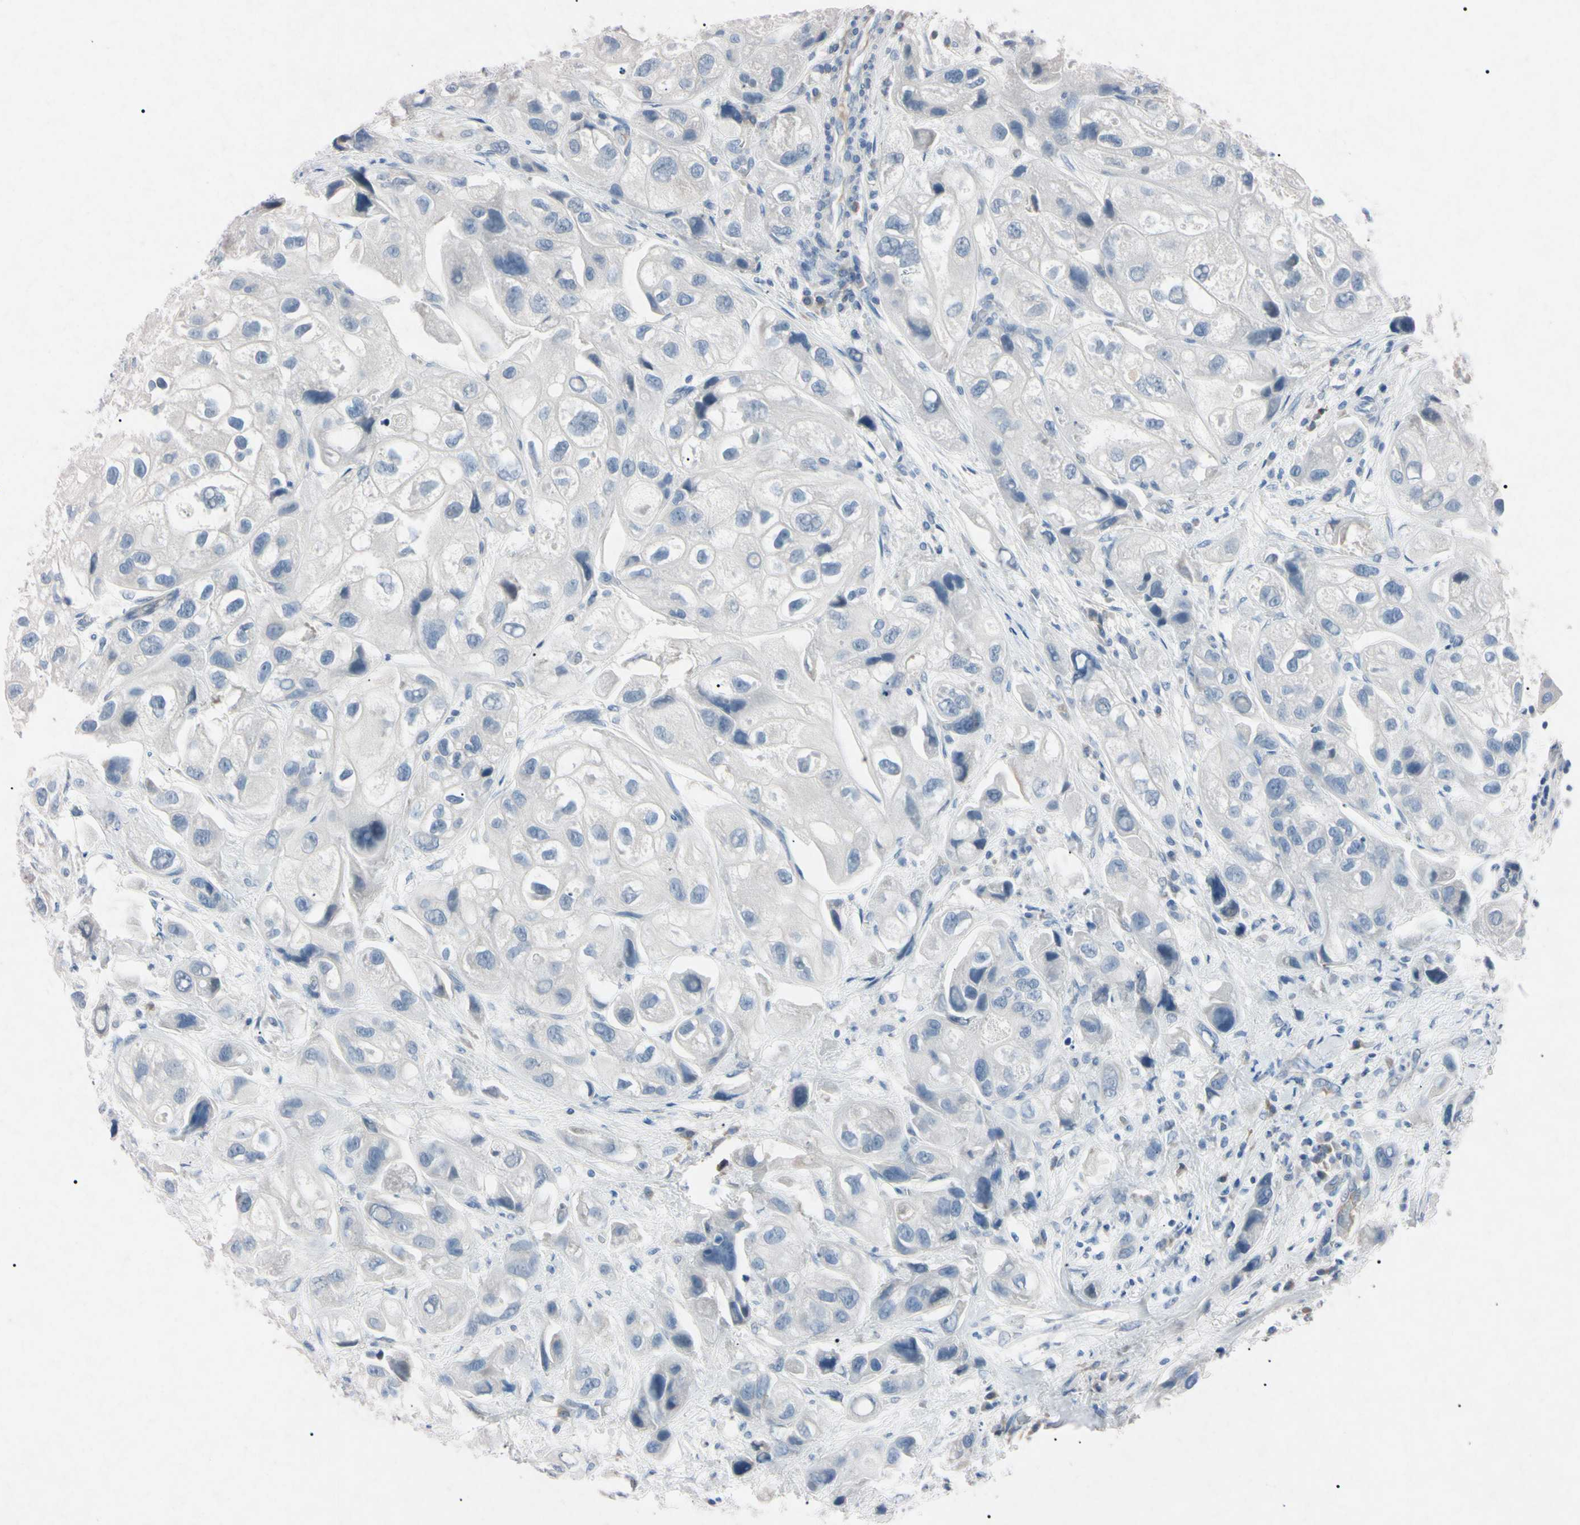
{"staining": {"intensity": "negative", "quantity": "none", "location": "none"}, "tissue": "urothelial cancer", "cell_type": "Tumor cells", "image_type": "cancer", "snomed": [{"axis": "morphology", "description": "Urothelial carcinoma, High grade"}, {"axis": "topography", "description": "Urinary bladder"}], "caption": "This is a photomicrograph of immunohistochemistry (IHC) staining of high-grade urothelial carcinoma, which shows no staining in tumor cells.", "gene": "ELN", "patient": {"sex": "female", "age": 64}}